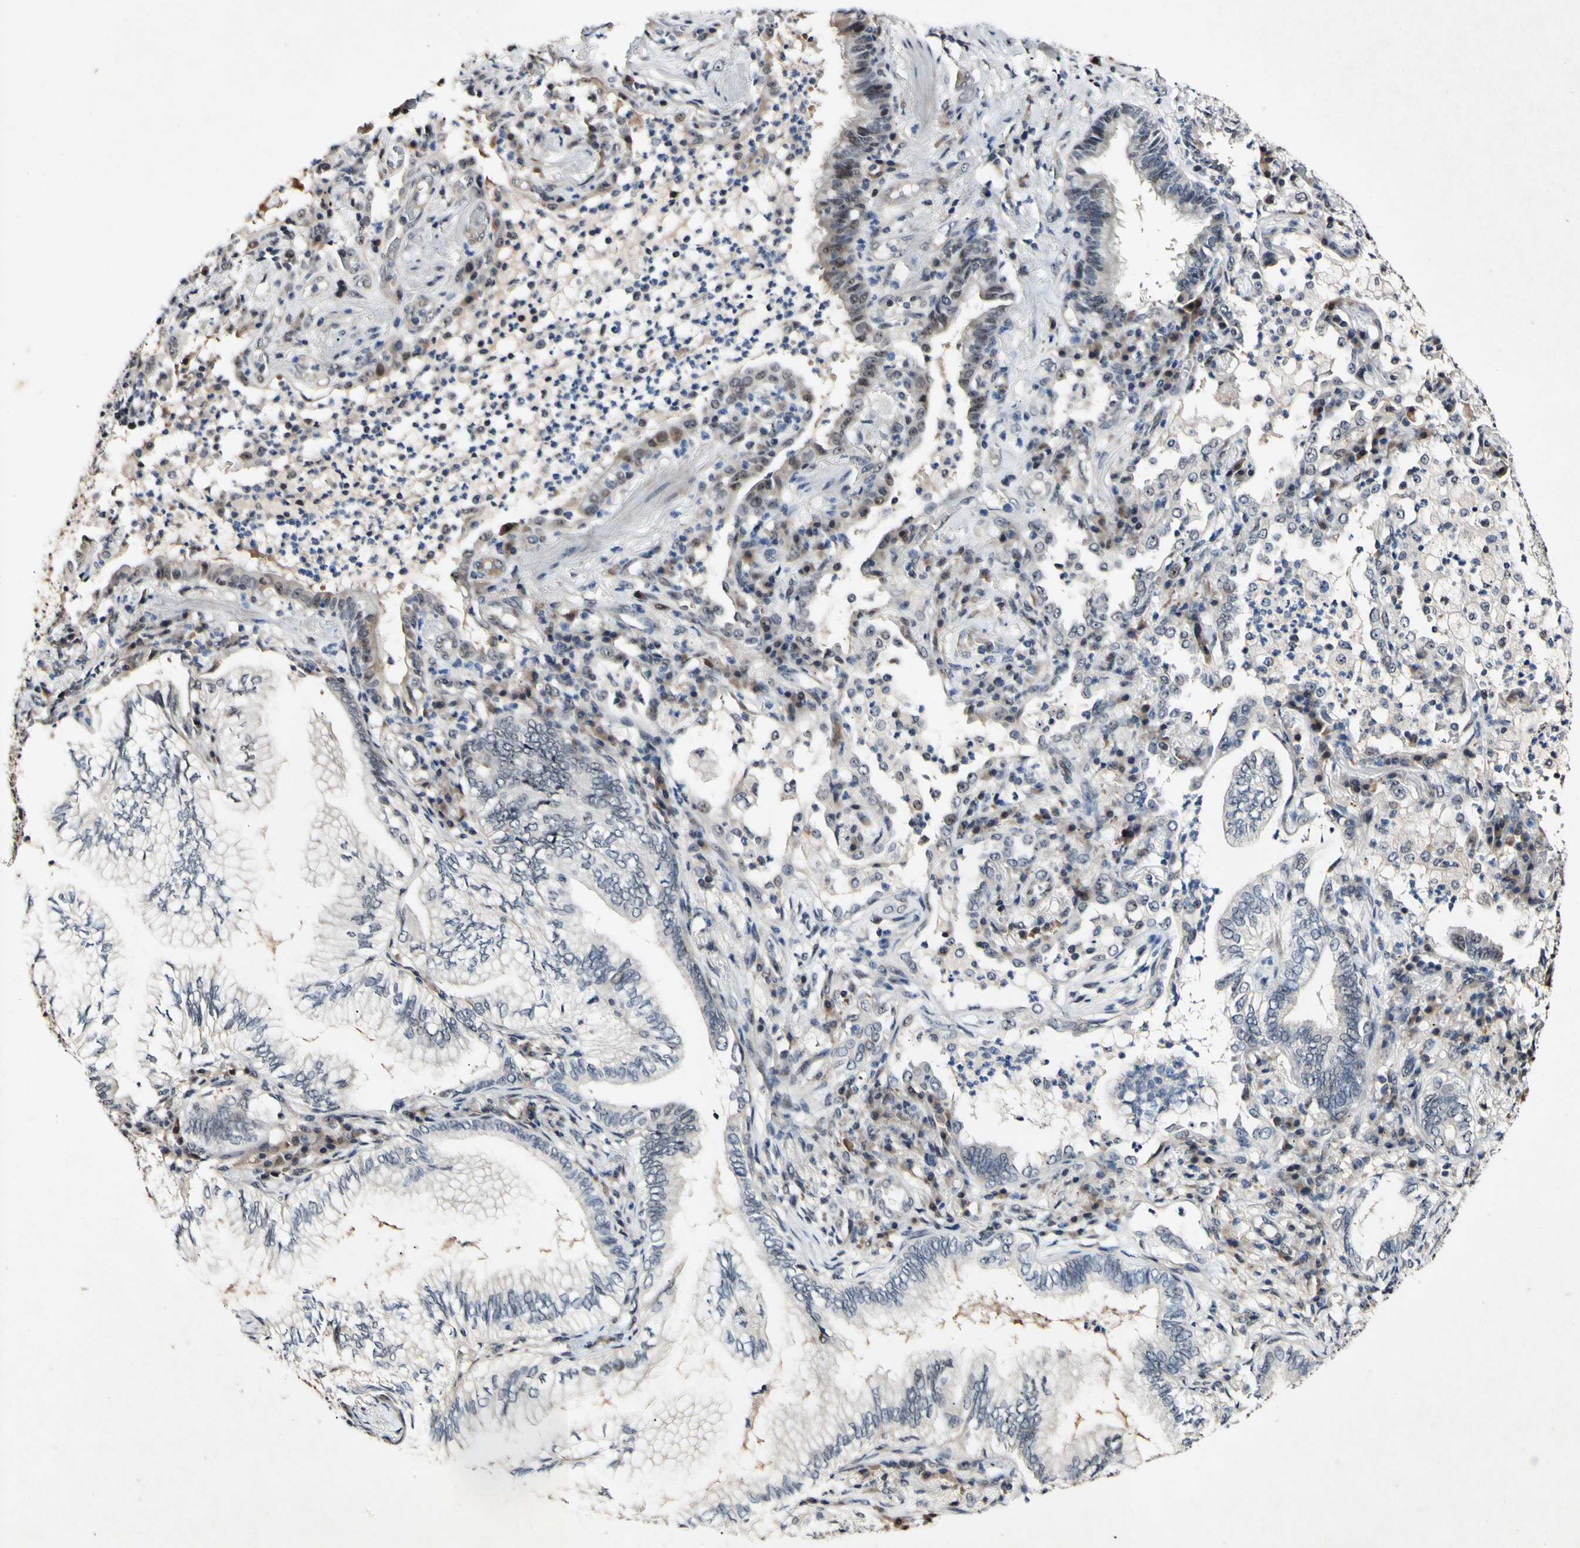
{"staining": {"intensity": "weak", "quantity": "<25%", "location": "cytoplasmic/membranous,nuclear"}, "tissue": "lung cancer", "cell_type": "Tumor cells", "image_type": "cancer", "snomed": [{"axis": "morphology", "description": "Normal tissue, NOS"}, {"axis": "morphology", "description": "Adenocarcinoma, NOS"}, {"axis": "topography", "description": "Bronchus"}, {"axis": "topography", "description": "Lung"}], "caption": "Tumor cells show no significant positivity in lung cancer. (DAB (3,3'-diaminobenzidine) IHC visualized using brightfield microscopy, high magnification).", "gene": "POLR2F", "patient": {"sex": "female", "age": 70}}